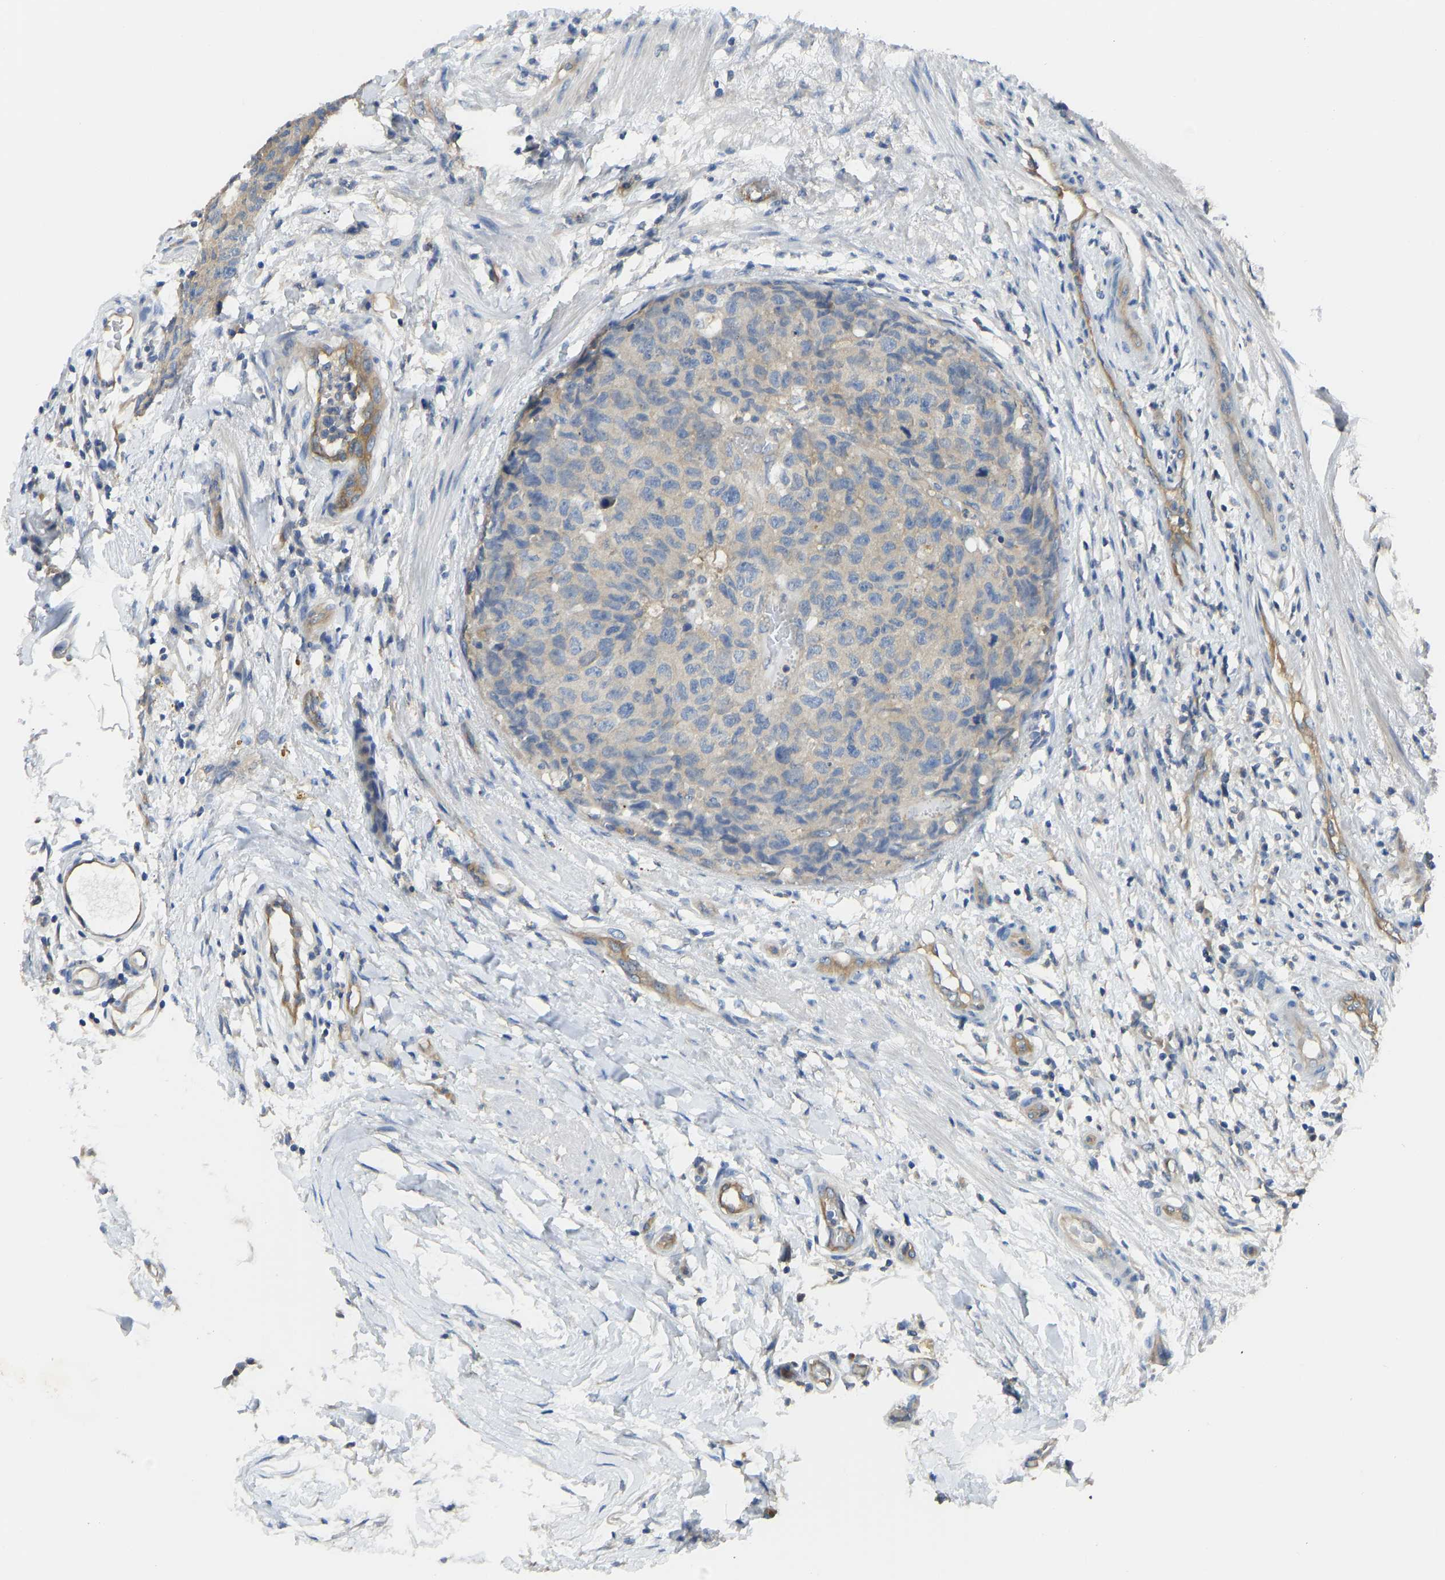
{"staining": {"intensity": "weak", "quantity": ">75%", "location": "cytoplasmic/membranous"}, "tissue": "testis cancer", "cell_type": "Tumor cells", "image_type": "cancer", "snomed": [{"axis": "morphology", "description": "Seminoma, NOS"}, {"axis": "topography", "description": "Testis"}], "caption": "This photomicrograph displays seminoma (testis) stained with IHC to label a protein in brown. The cytoplasmic/membranous of tumor cells show weak positivity for the protein. Nuclei are counter-stained blue.", "gene": "PPP3CA", "patient": {"sex": "male", "age": 59}}